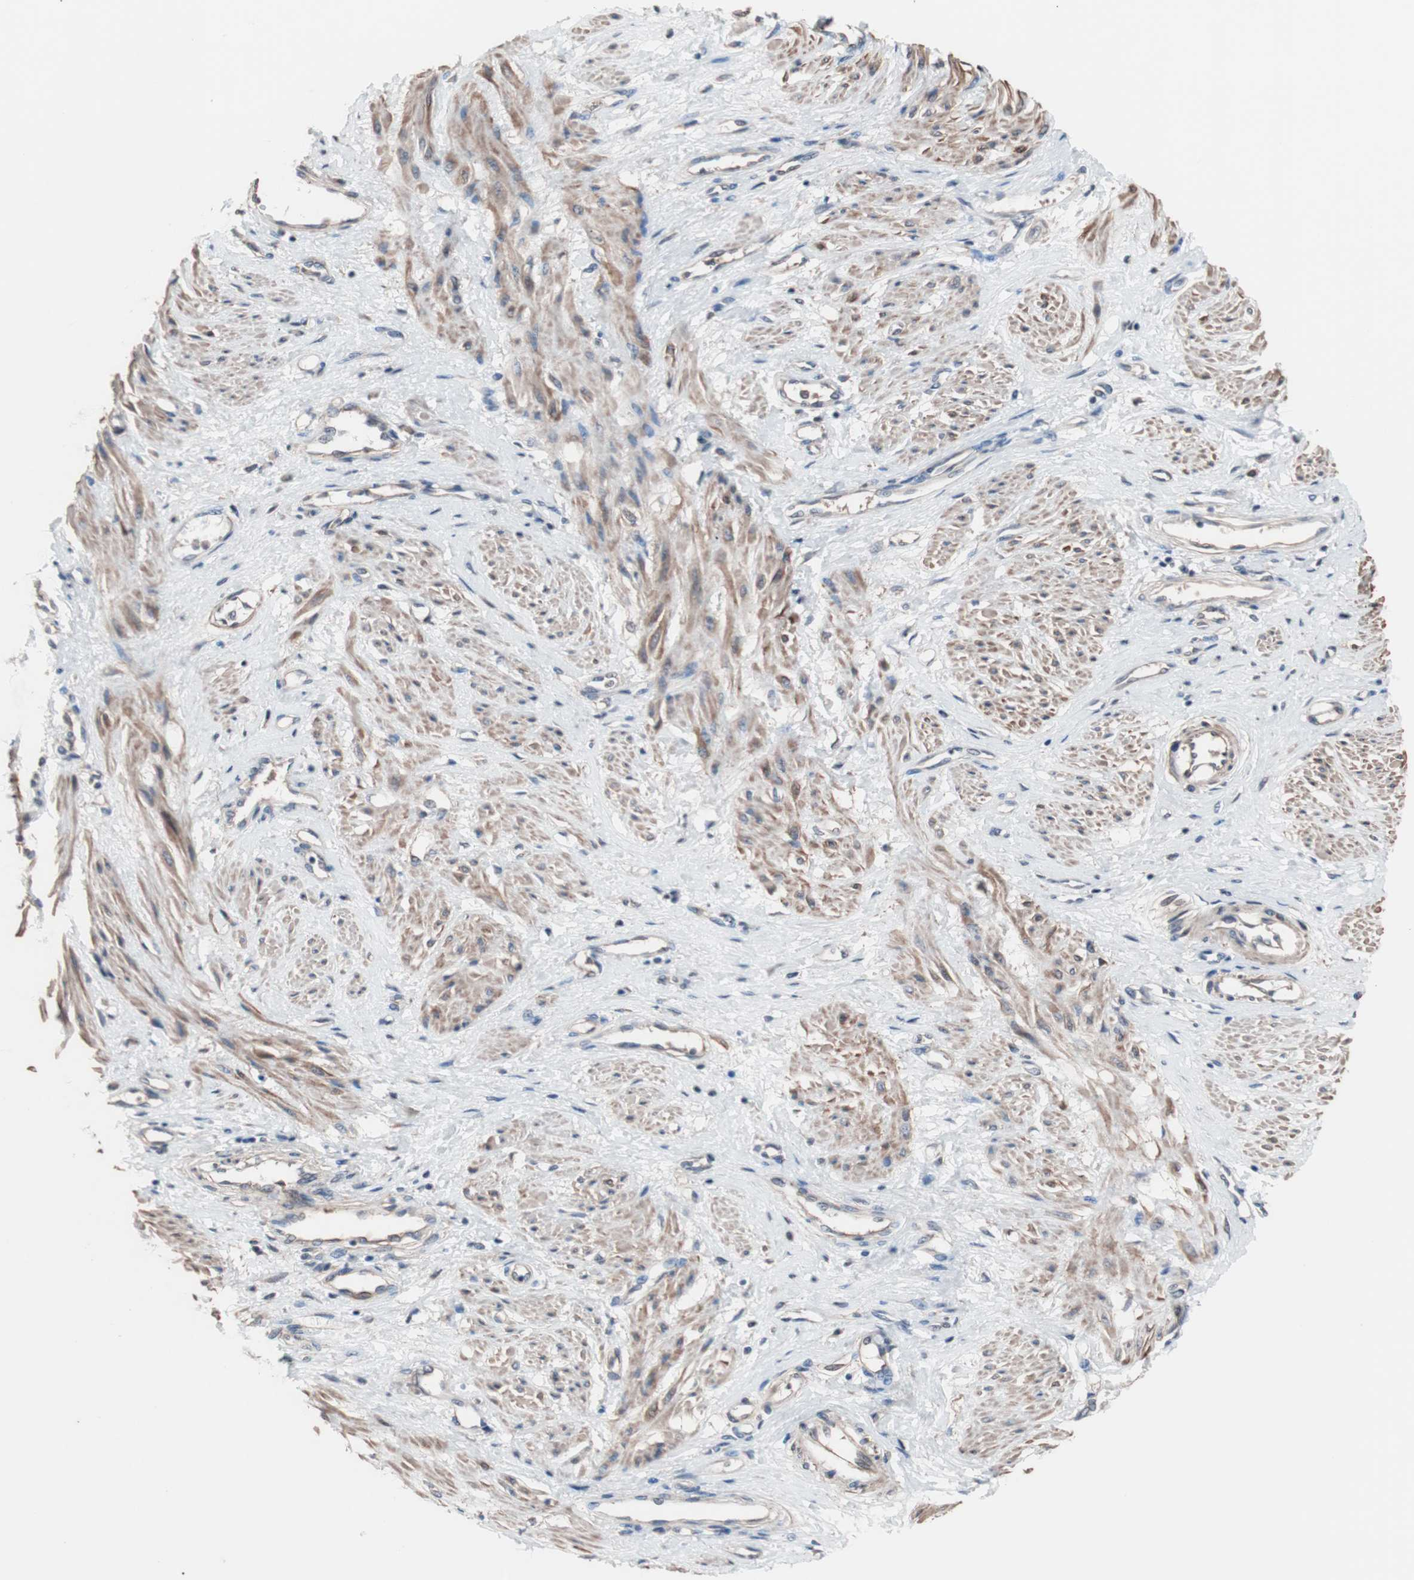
{"staining": {"intensity": "moderate", "quantity": "25%-75%", "location": "cytoplasmic/membranous"}, "tissue": "smooth muscle", "cell_type": "Smooth muscle cells", "image_type": "normal", "snomed": [{"axis": "morphology", "description": "Normal tissue, NOS"}, {"axis": "topography", "description": "Smooth muscle"}, {"axis": "topography", "description": "Uterus"}], "caption": "An IHC photomicrograph of benign tissue is shown. Protein staining in brown highlights moderate cytoplasmic/membranous positivity in smooth muscle within smooth muscle cells.", "gene": "ATG7", "patient": {"sex": "female", "age": 39}}